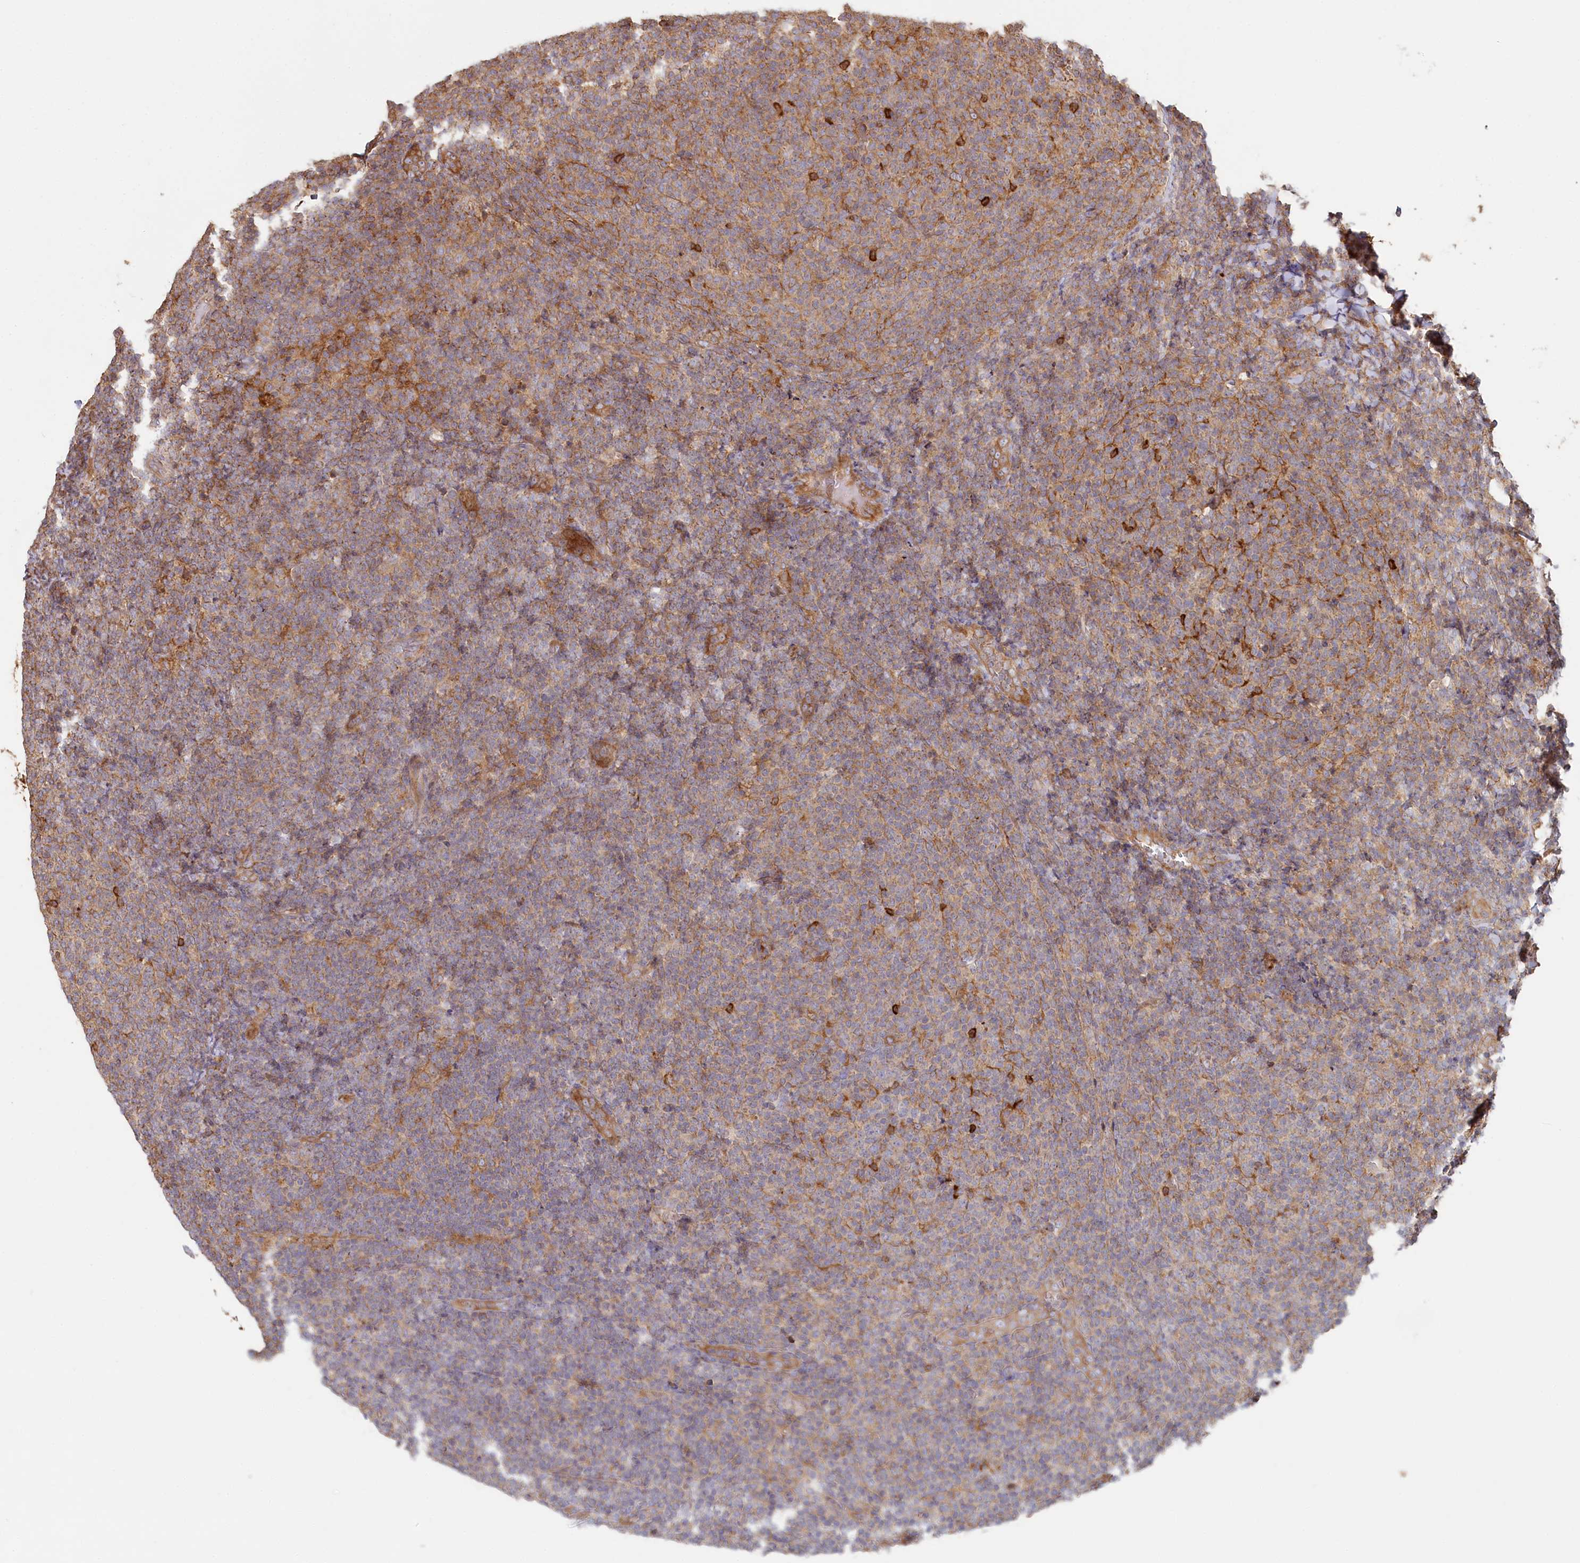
{"staining": {"intensity": "moderate", "quantity": "25%-75%", "location": "cytoplasmic/membranous"}, "tissue": "lymphoma", "cell_type": "Tumor cells", "image_type": "cancer", "snomed": [{"axis": "morphology", "description": "Malignant lymphoma, non-Hodgkin's type, Low grade"}, {"axis": "topography", "description": "Lymph node"}], "caption": "Tumor cells demonstrate medium levels of moderate cytoplasmic/membranous expression in about 25%-75% of cells in human lymphoma.", "gene": "HAL", "patient": {"sex": "male", "age": 66}}